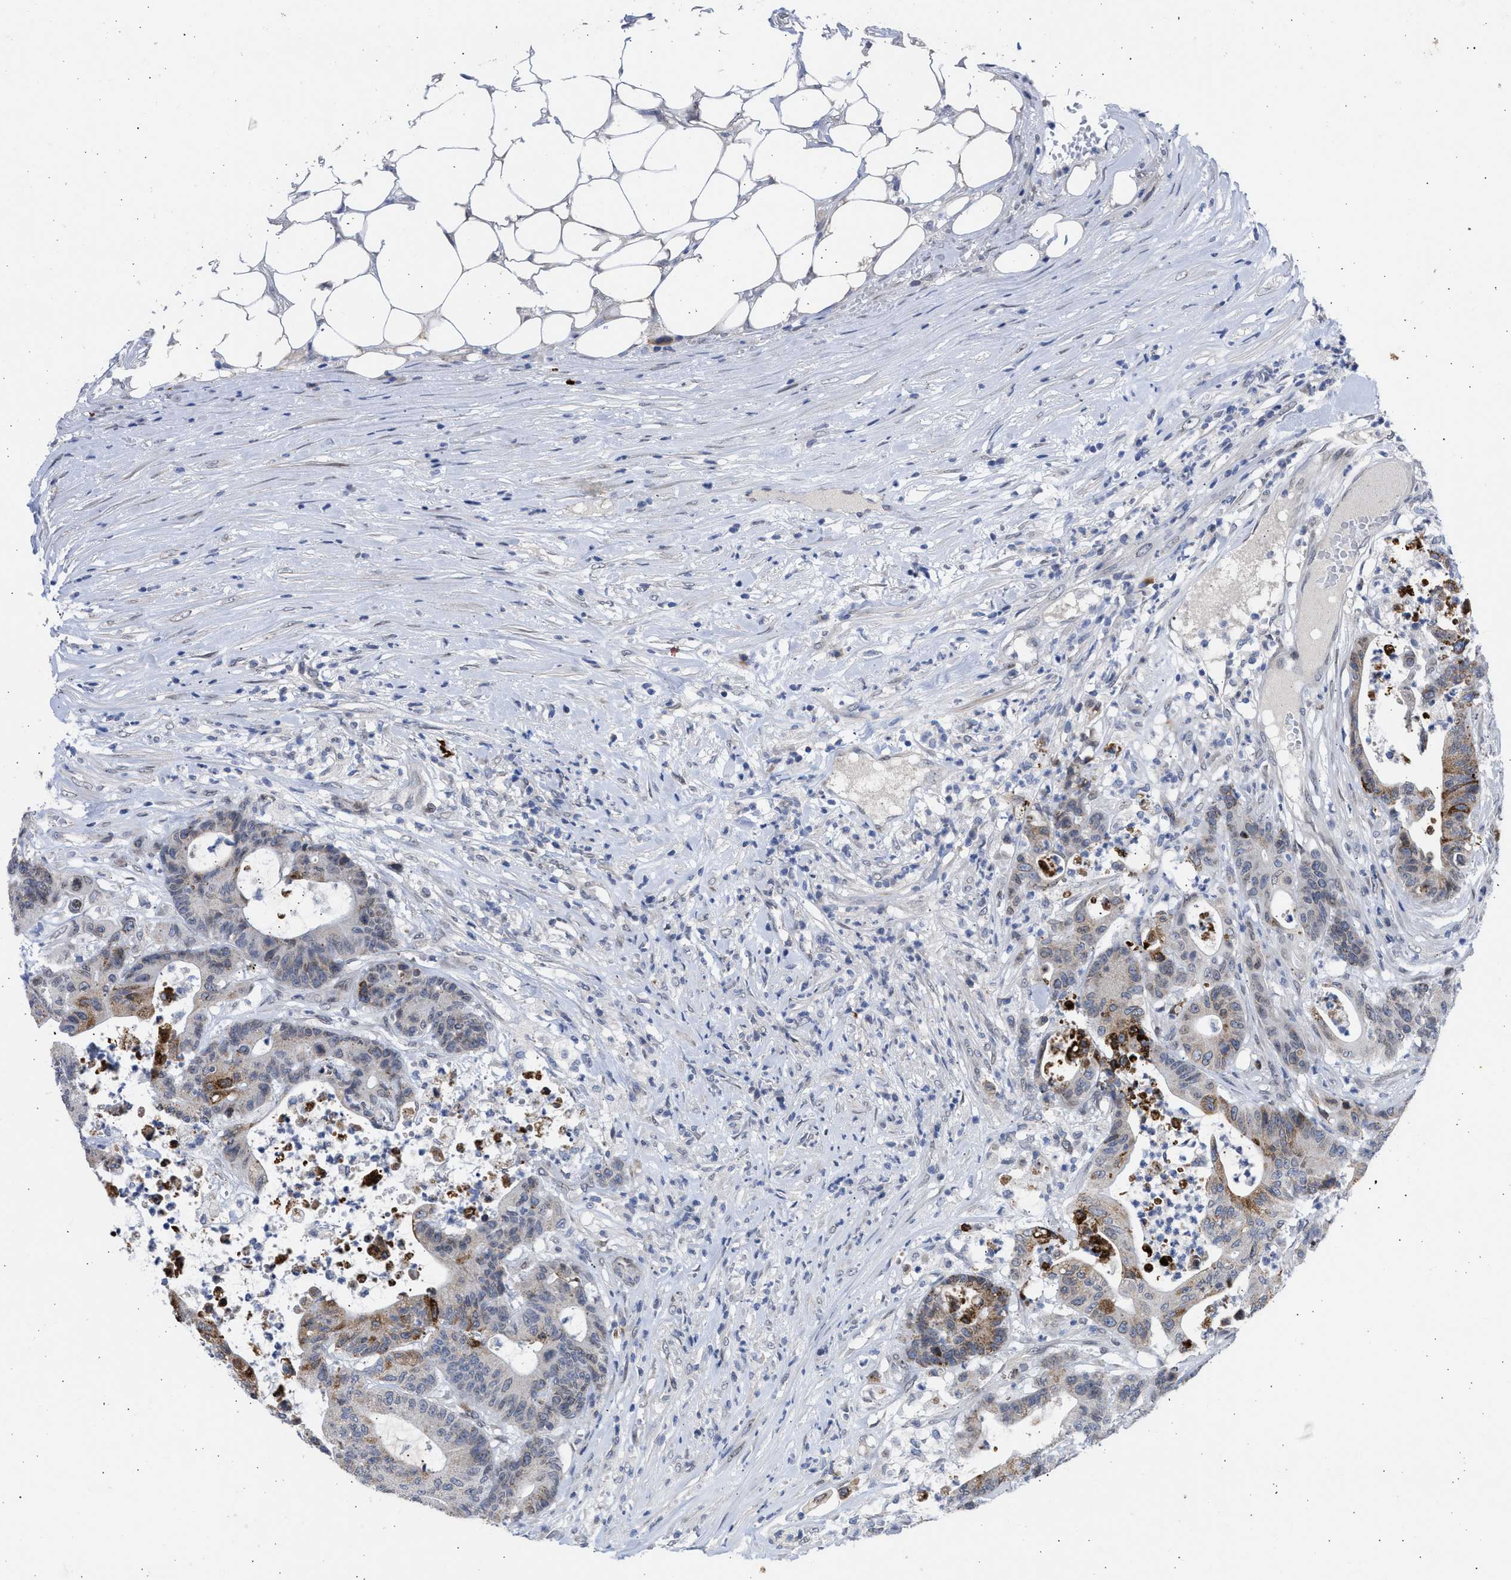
{"staining": {"intensity": "strong", "quantity": "<25%", "location": "cytoplasmic/membranous"}, "tissue": "colorectal cancer", "cell_type": "Tumor cells", "image_type": "cancer", "snomed": [{"axis": "morphology", "description": "Adenocarcinoma, NOS"}, {"axis": "topography", "description": "Colon"}], "caption": "Protein analysis of colorectal cancer (adenocarcinoma) tissue reveals strong cytoplasmic/membranous expression in about <25% of tumor cells.", "gene": "NUP35", "patient": {"sex": "female", "age": 84}}